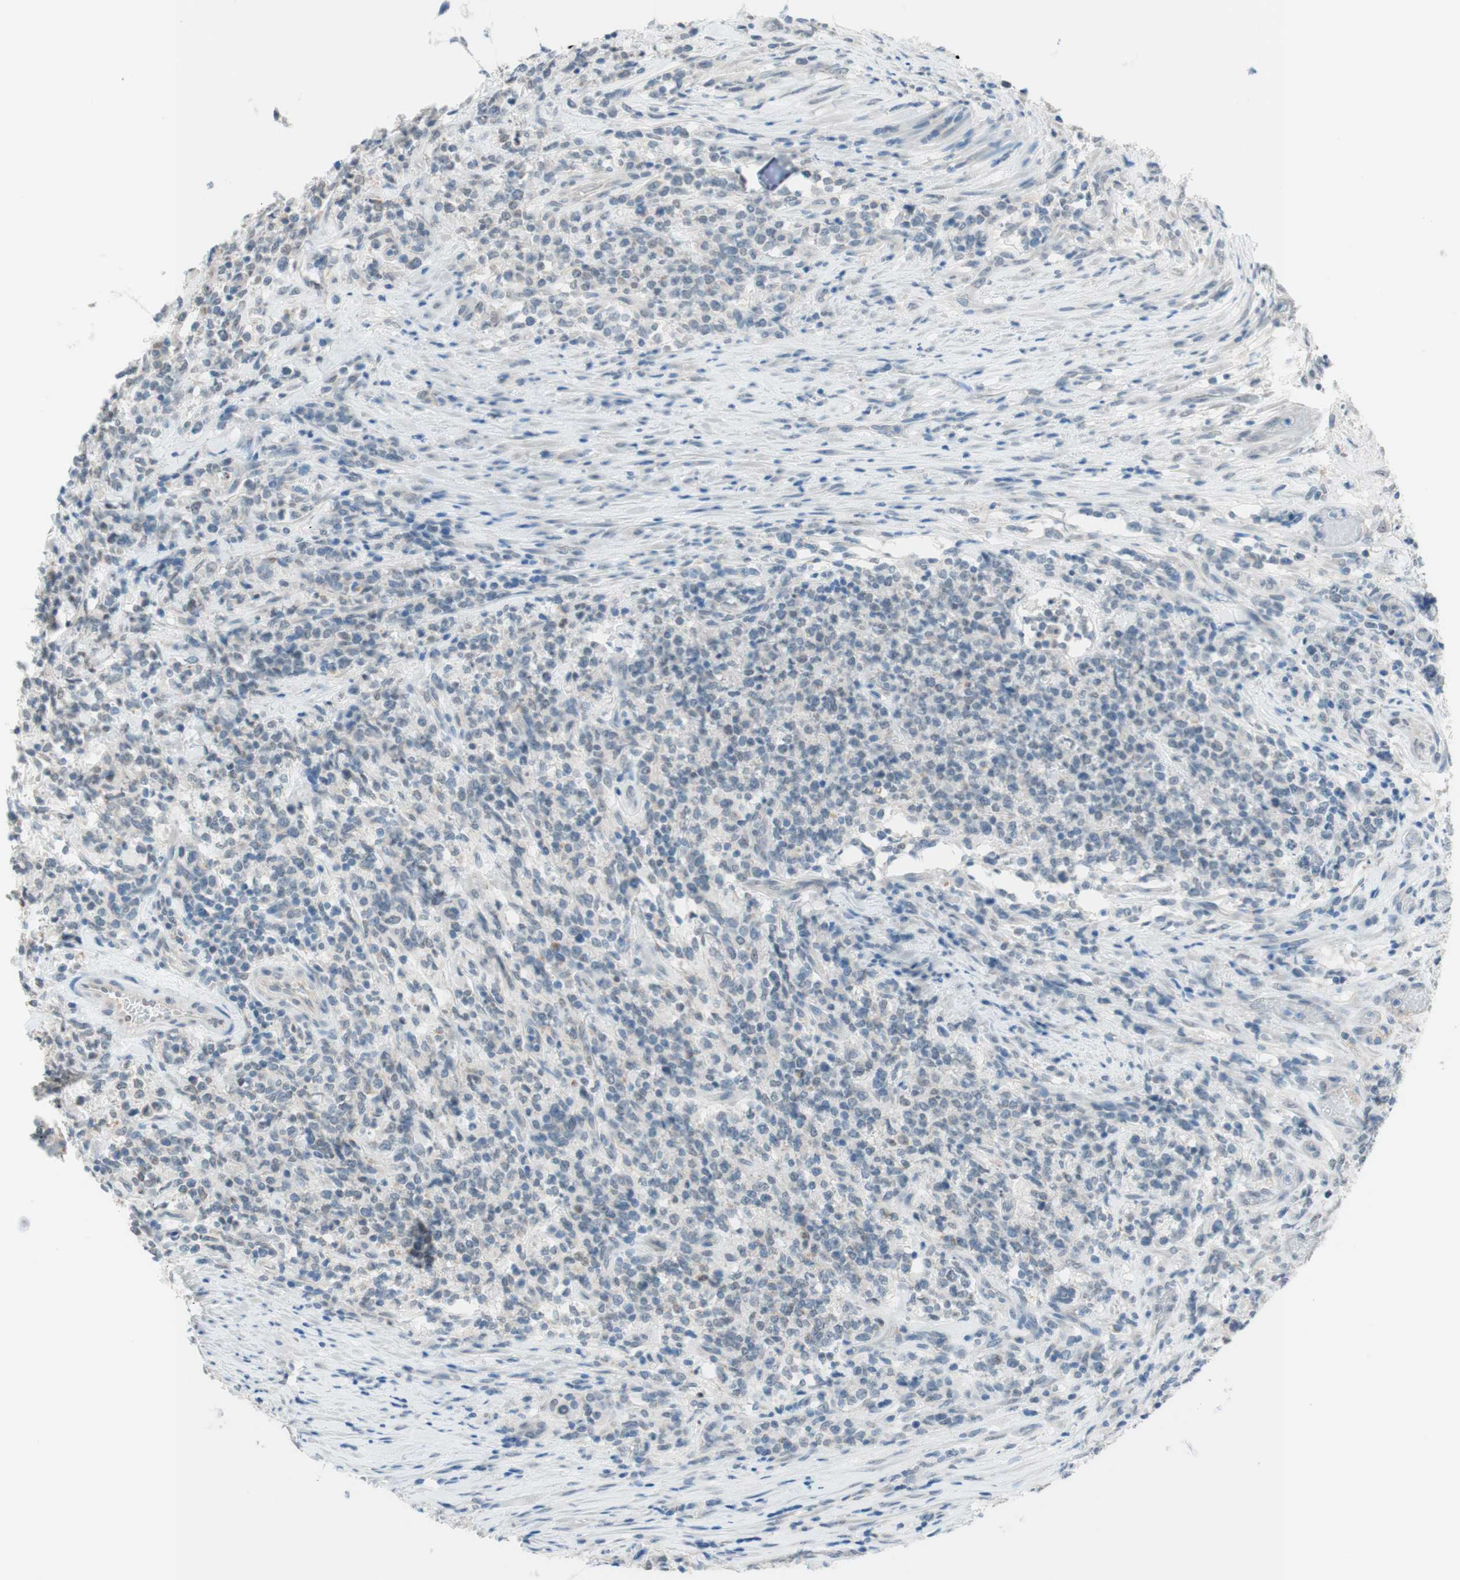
{"staining": {"intensity": "negative", "quantity": "none", "location": "none"}, "tissue": "lymphoma", "cell_type": "Tumor cells", "image_type": "cancer", "snomed": [{"axis": "morphology", "description": "Malignant lymphoma, non-Hodgkin's type, High grade"}, {"axis": "topography", "description": "Soft tissue"}], "caption": "Tumor cells show no significant protein expression in malignant lymphoma, non-Hodgkin's type (high-grade).", "gene": "JPH1", "patient": {"sex": "male", "age": 18}}